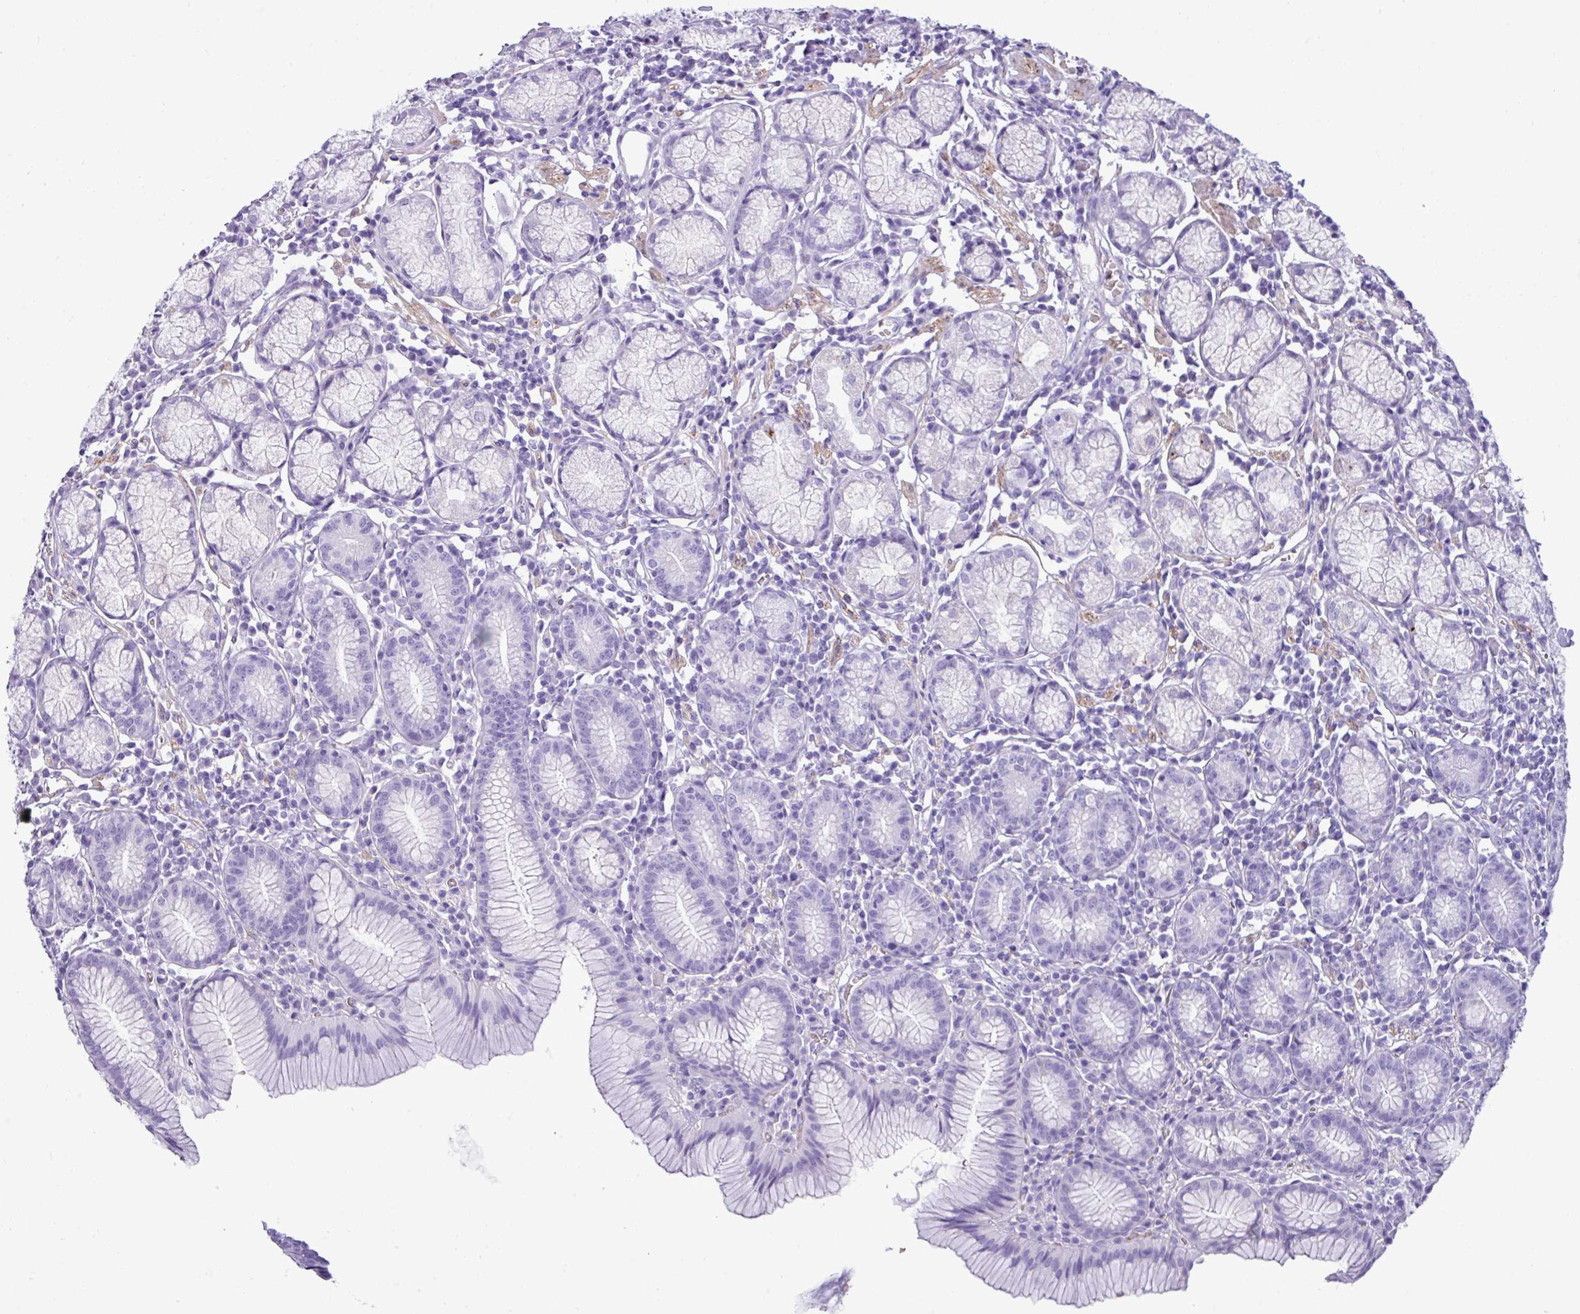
{"staining": {"intensity": "negative", "quantity": "none", "location": "none"}, "tissue": "stomach", "cell_type": "Glandular cells", "image_type": "normal", "snomed": [{"axis": "morphology", "description": "Normal tissue, NOS"}, {"axis": "topography", "description": "Stomach"}], "caption": "The histopathology image exhibits no staining of glandular cells in unremarkable stomach.", "gene": "ZSCAN5A", "patient": {"sex": "male", "age": 55}}